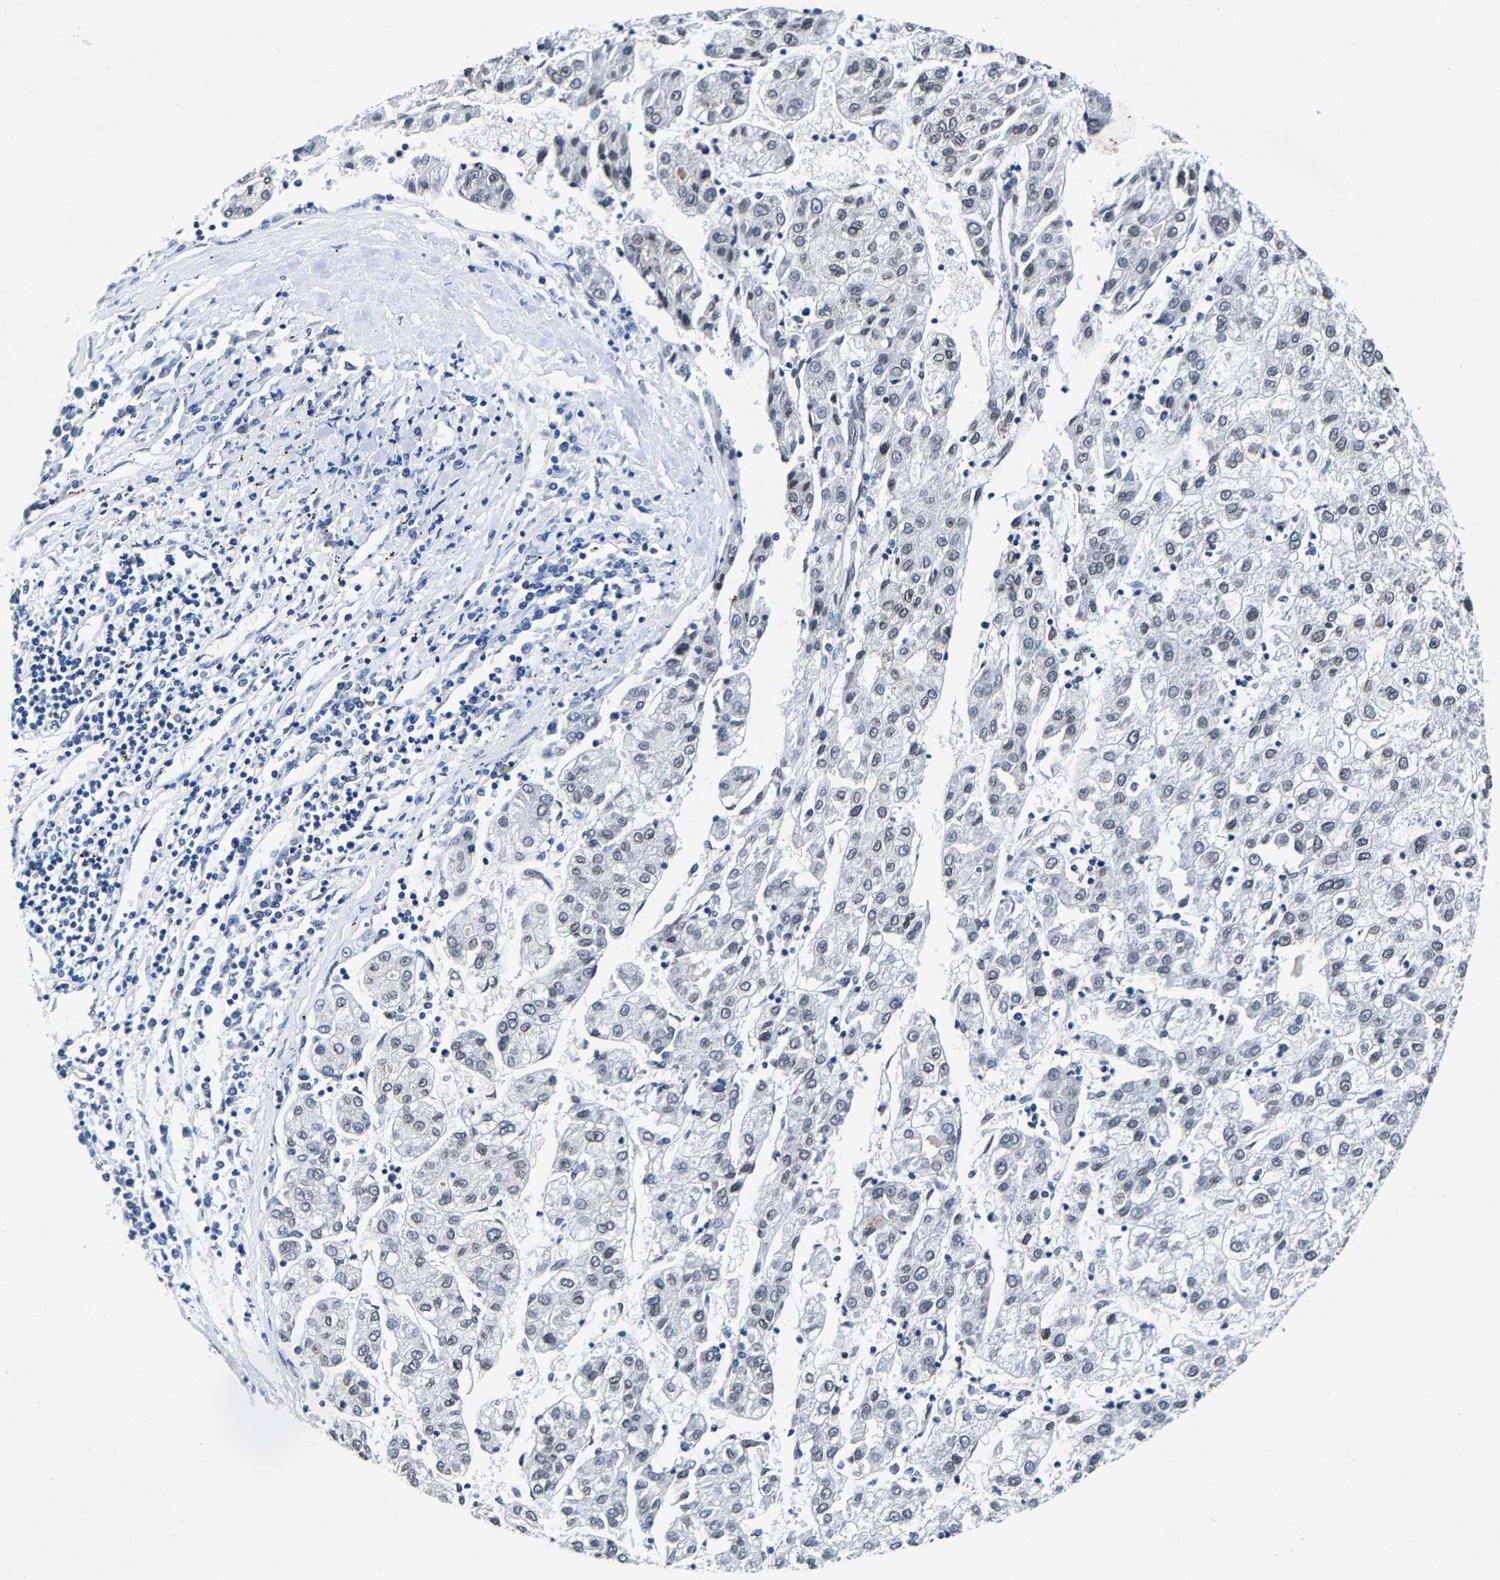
{"staining": {"intensity": "weak", "quantity": "<25%", "location": "nuclear"}, "tissue": "liver cancer", "cell_type": "Tumor cells", "image_type": "cancer", "snomed": [{"axis": "morphology", "description": "Carcinoma, Hepatocellular, NOS"}, {"axis": "topography", "description": "Liver"}], "caption": "Immunohistochemistry (IHC) of human hepatocellular carcinoma (liver) demonstrates no expression in tumor cells.", "gene": "UBN2", "patient": {"sex": "male", "age": 72}}